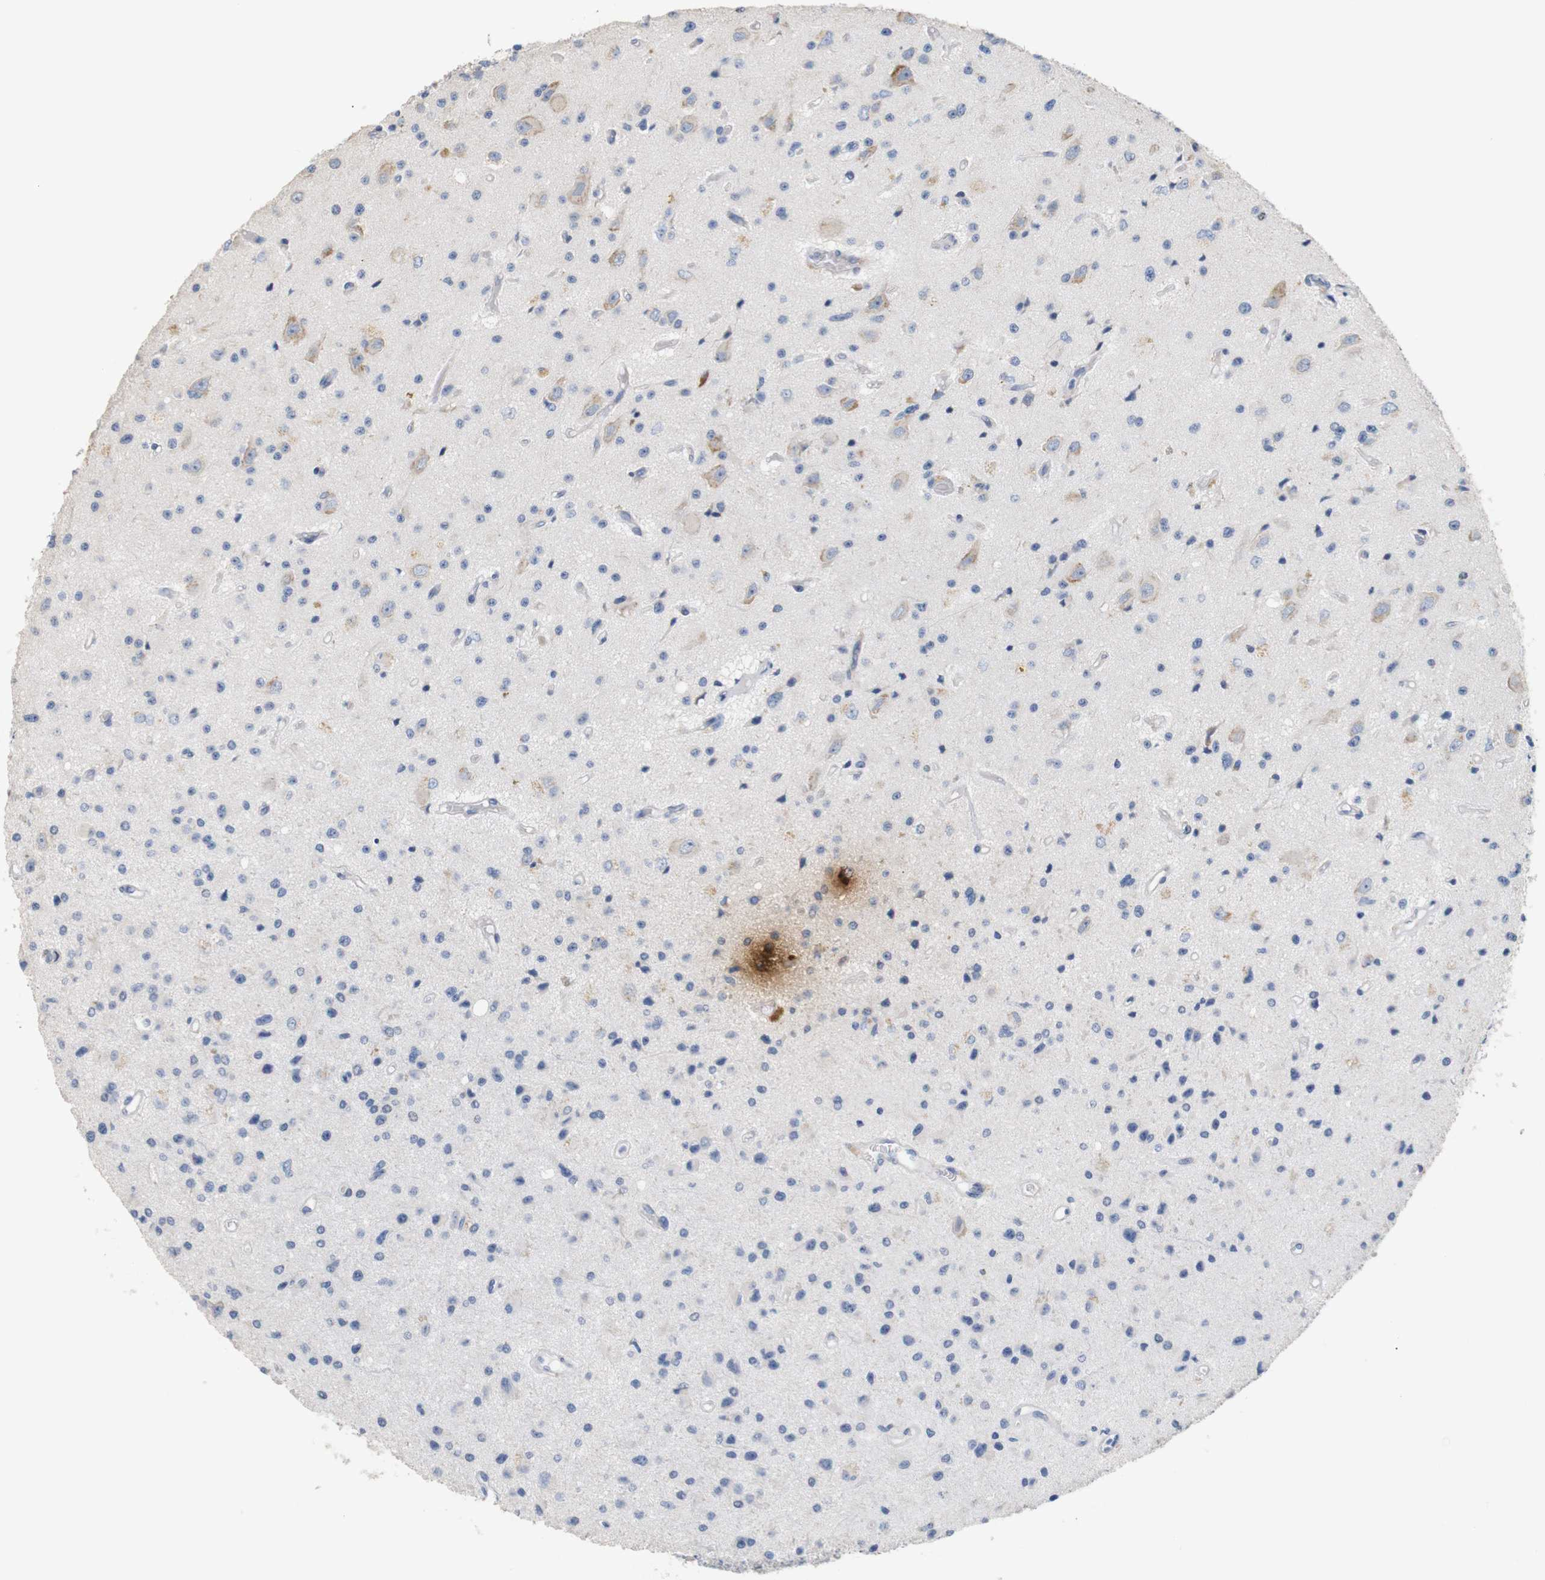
{"staining": {"intensity": "weak", "quantity": "<25%", "location": "cytoplasmic/membranous"}, "tissue": "glioma", "cell_type": "Tumor cells", "image_type": "cancer", "snomed": [{"axis": "morphology", "description": "Glioma, malignant, Low grade"}, {"axis": "topography", "description": "Brain"}], "caption": "Photomicrograph shows no significant protein staining in tumor cells of malignant glioma (low-grade).", "gene": "TRIM5", "patient": {"sex": "male", "age": 58}}